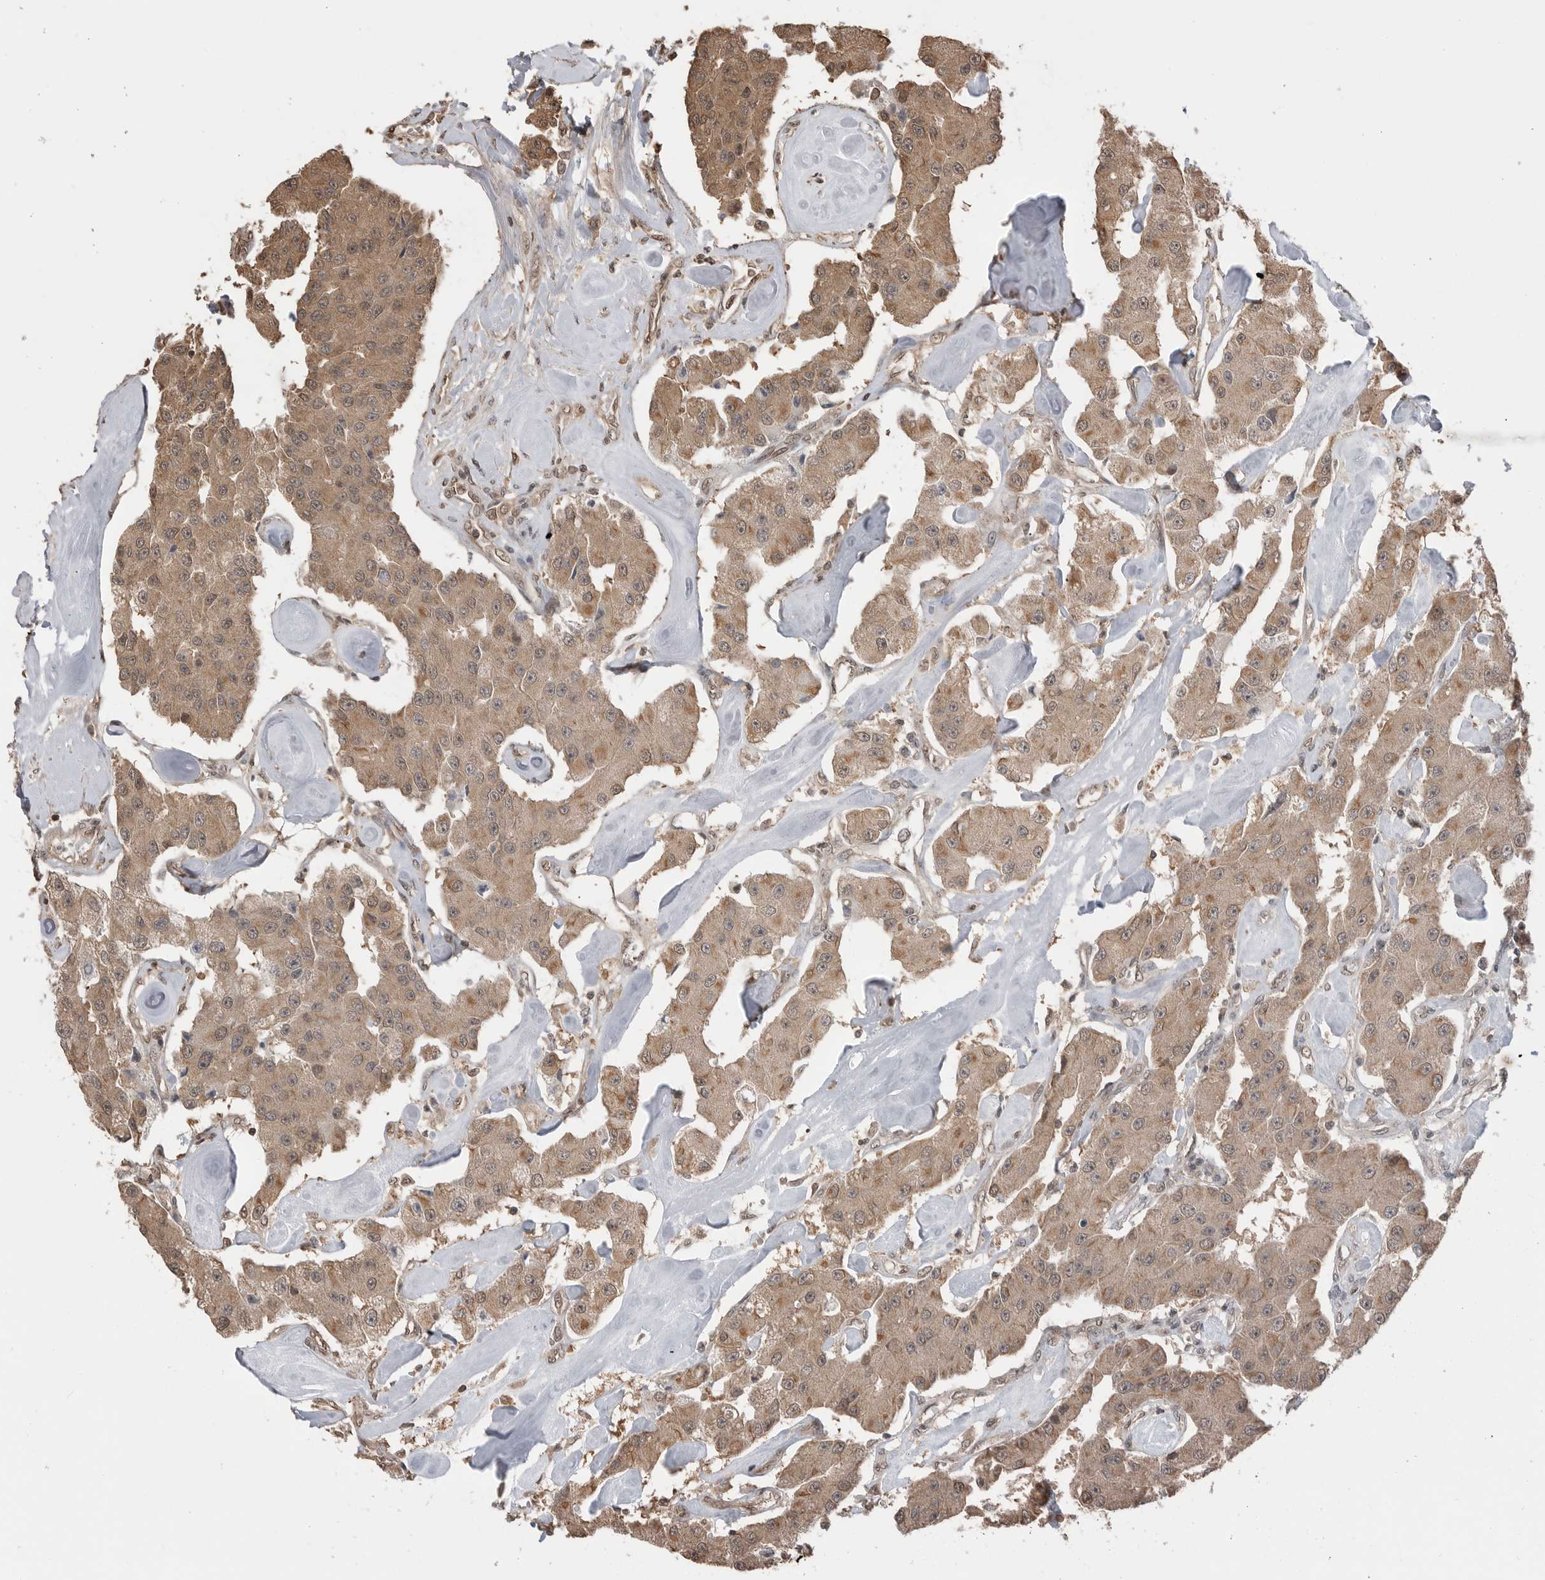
{"staining": {"intensity": "moderate", "quantity": ">75%", "location": "cytoplasmic/membranous"}, "tissue": "carcinoid", "cell_type": "Tumor cells", "image_type": "cancer", "snomed": [{"axis": "morphology", "description": "Carcinoid, malignant, NOS"}, {"axis": "topography", "description": "Pancreas"}], "caption": "Carcinoid (malignant) tissue shows moderate cytoplasmic/membranous staining in about >75% of tumor cells The staining was performed using DAB (3,3'-diaminobenzidine) to visualize the protein expression in brown, while the nuclei were stained in blue with hematoxylin (Magnification: 20x).", "gene": "PEAK1", "patient": {"sex": "male", "age": 41}}